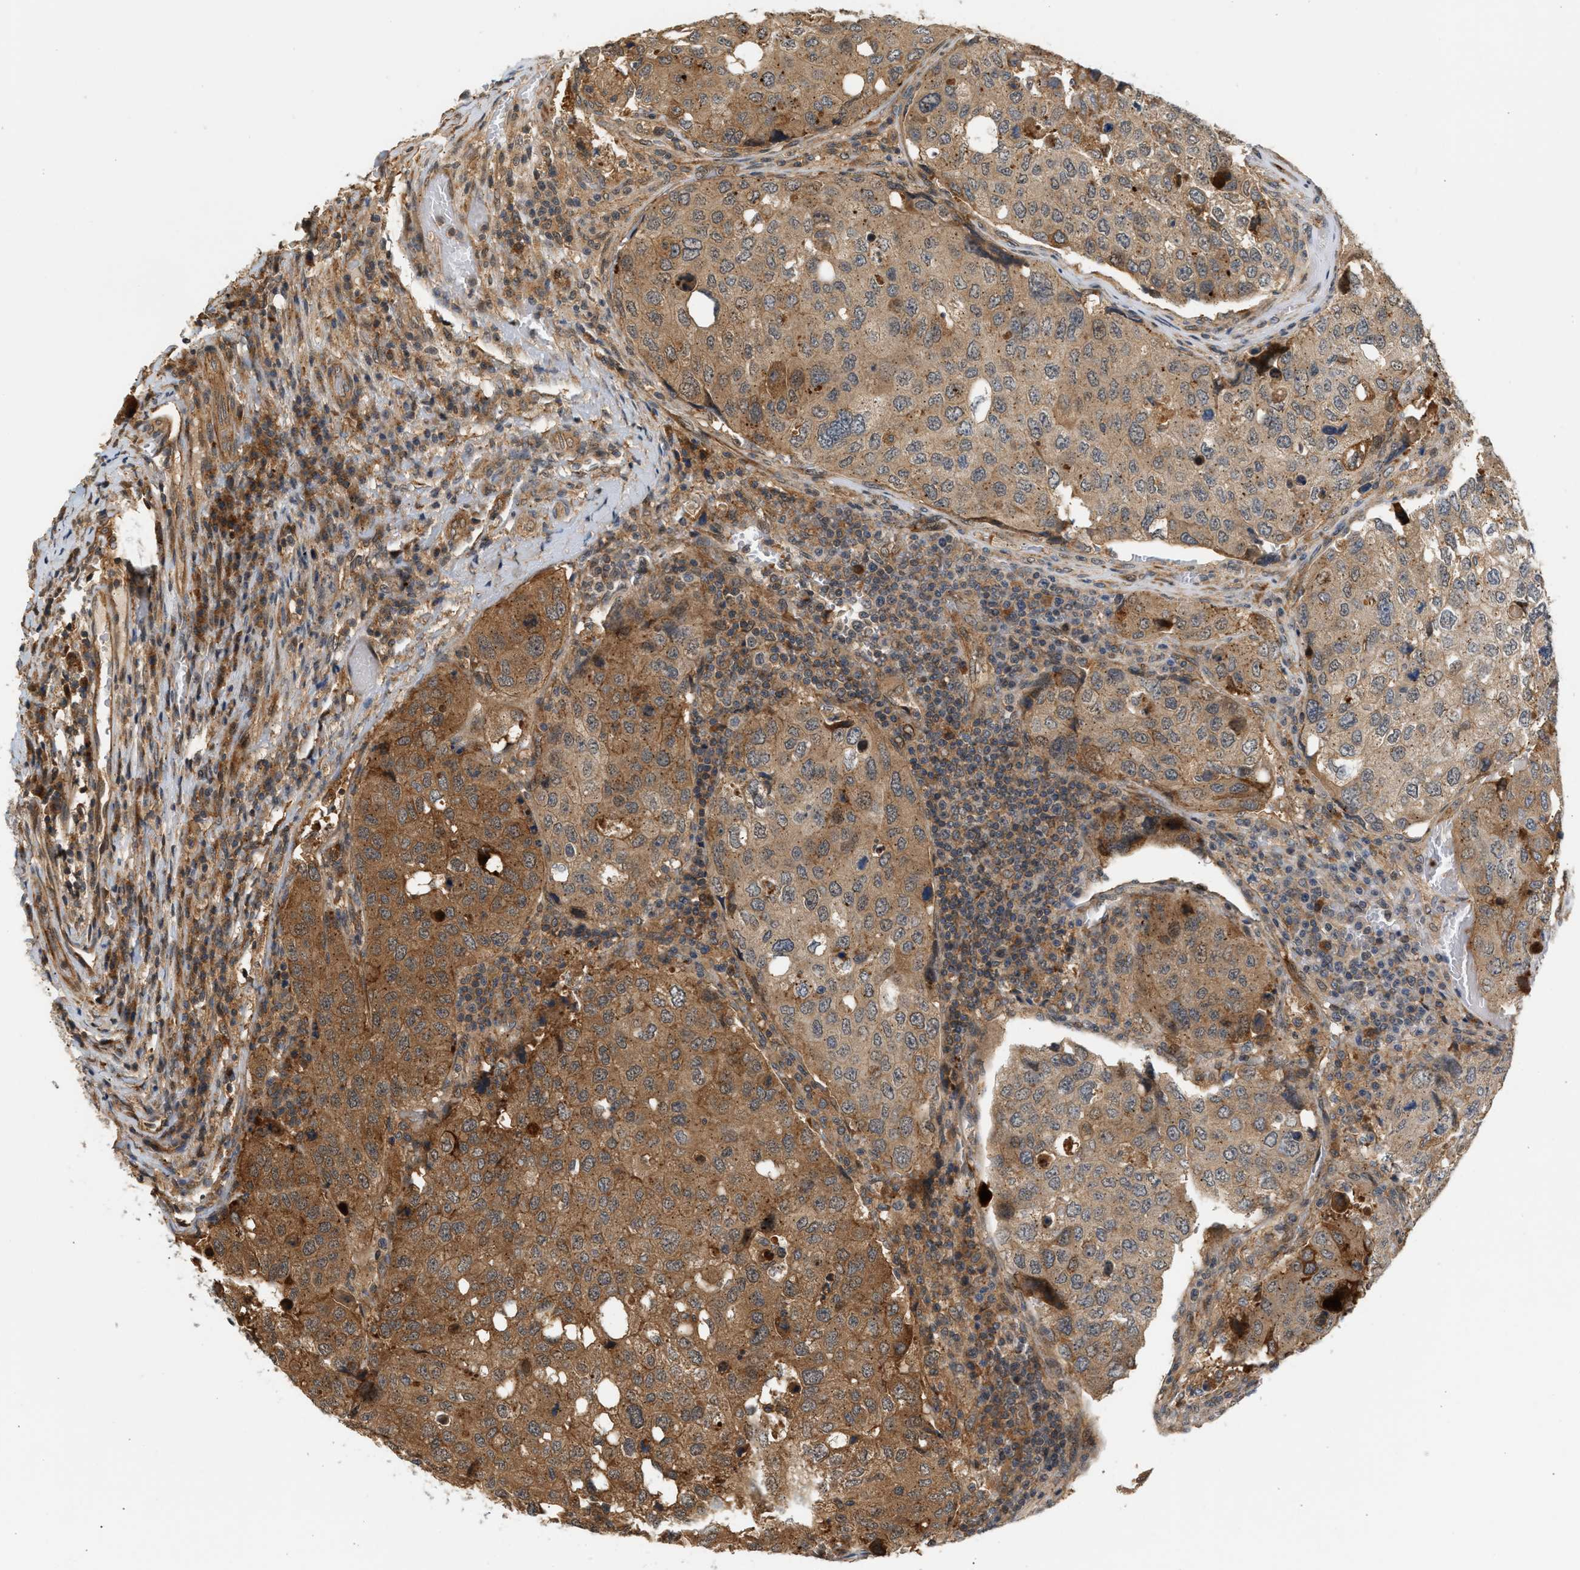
{"staining": {"intensity": "moderate", "quantity": ">75%", "location": "cytoplasmic/membranous"}, "tissue": "urothelial cancer", "cell_type": "Tumor cells", "image_type": "cancer", "snomed": [{"axis": "morphology", "description": "Urothelial carcinoma, High grade"}, {"axis": "topography", "description": "Lymph node"}, {"axis": "topography", "description": "Urinary bladder"}], "caption": "Urothelial cancer stained with a brown dye exhibits moderate cytoplasmic/membranous positive staining in about >75% of tumor cells.", "gene": "MAP2K5", "patient": {"sex": "male", "age": 51}}